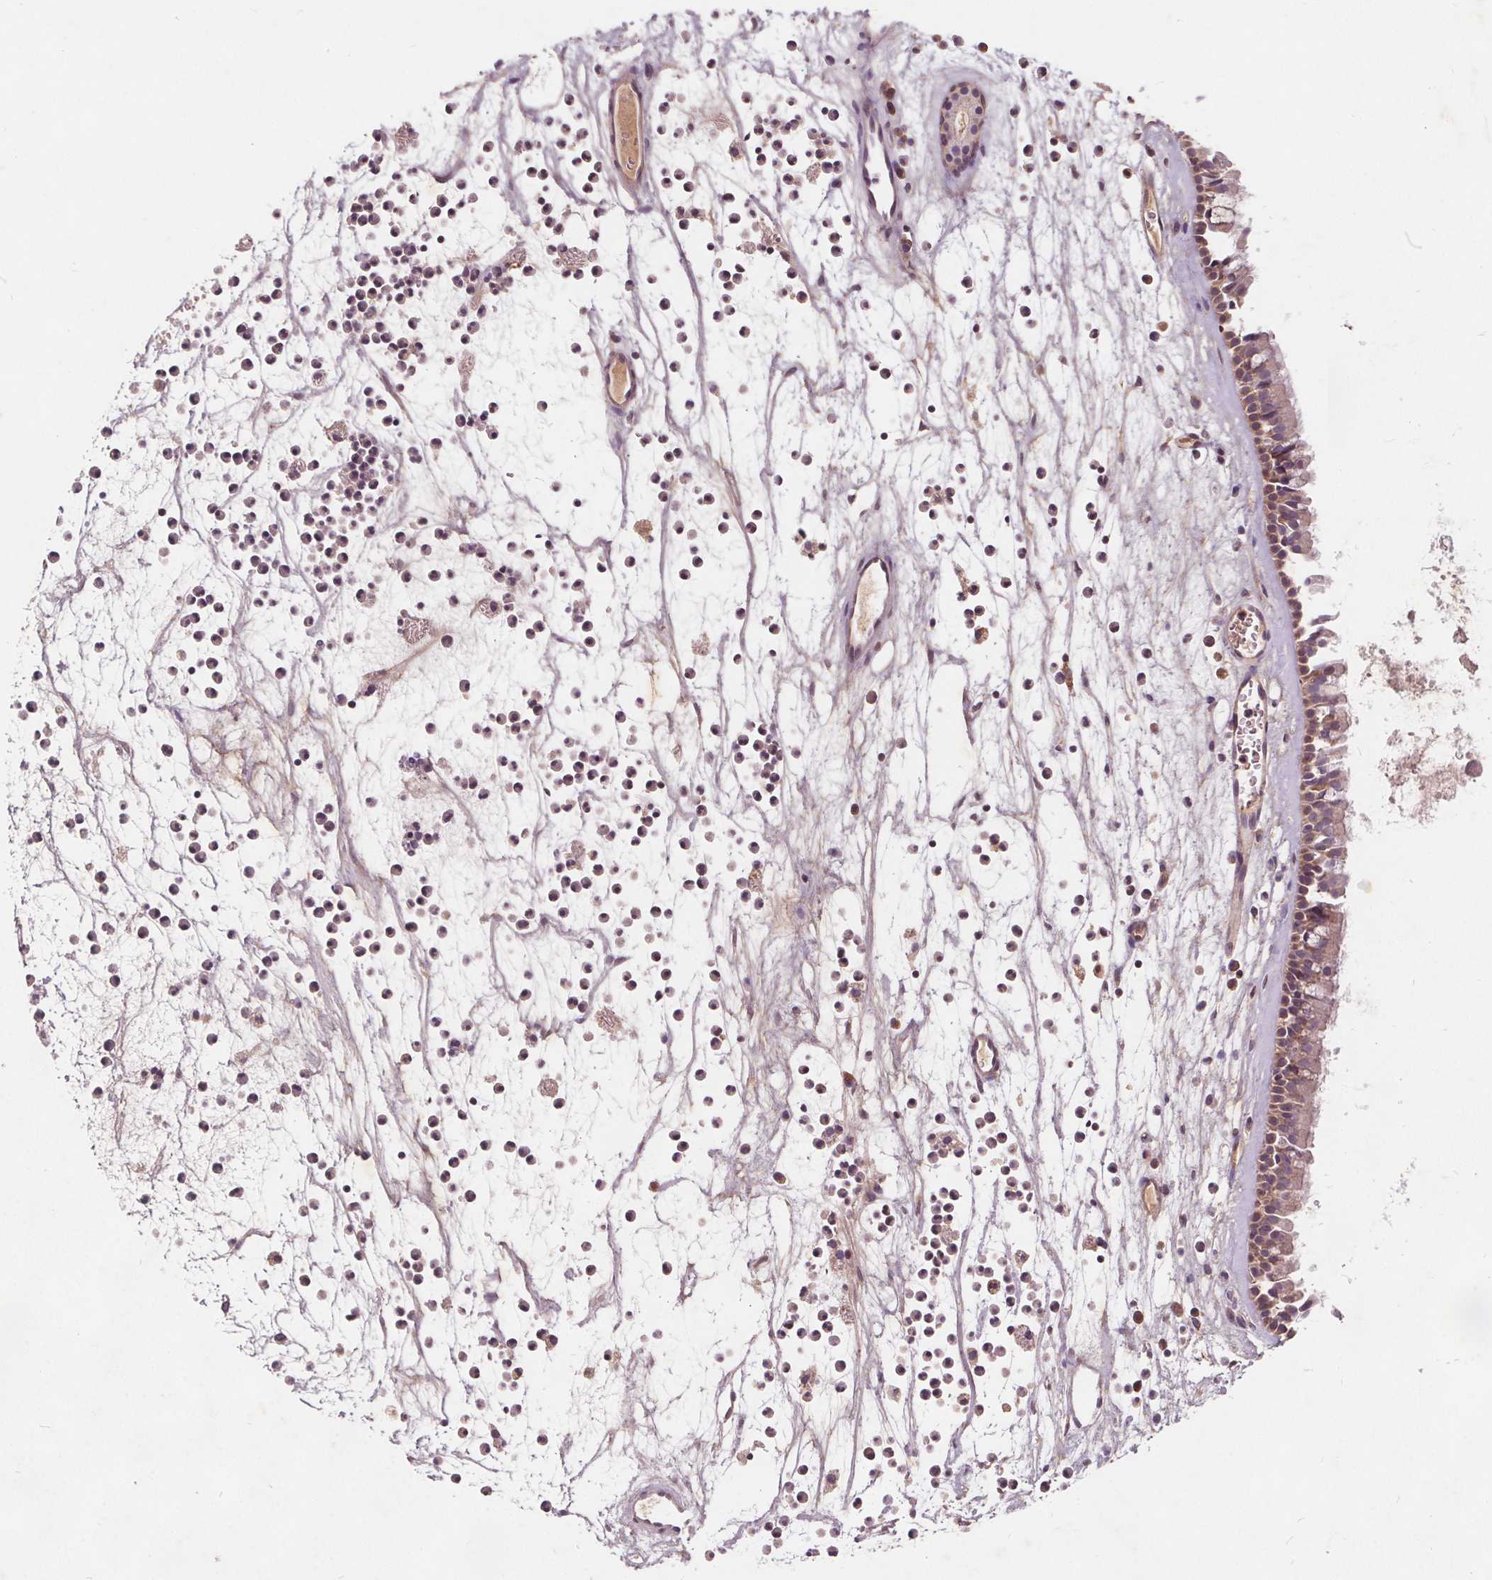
{"staining": {"intensity": "moderate", "quantity": "25%-75%", "location": "cytoplasmic/membranous"}, "tissue": "nasopharynx", "cell_type": "Respiratory epithelial cells", "image_type": "normal", "snomed": [{"axis": "morphology", "description": "Normal tissue, NOS"}, {"axis": "topography", "description": "Nasopharynx"}], "caption": "Immunohistochemistry (IHC) of unremarkable human nasopharynx reveals medium levels of moderate cytoplasmic/membranous staining in approximately 25%-75% of respiratory epithelial cells. (DAB = brown stain, brightfield microscopy at high magnification).", "gene": "CSNK1G2", "patient": {"sex": "female", "age": 52}}